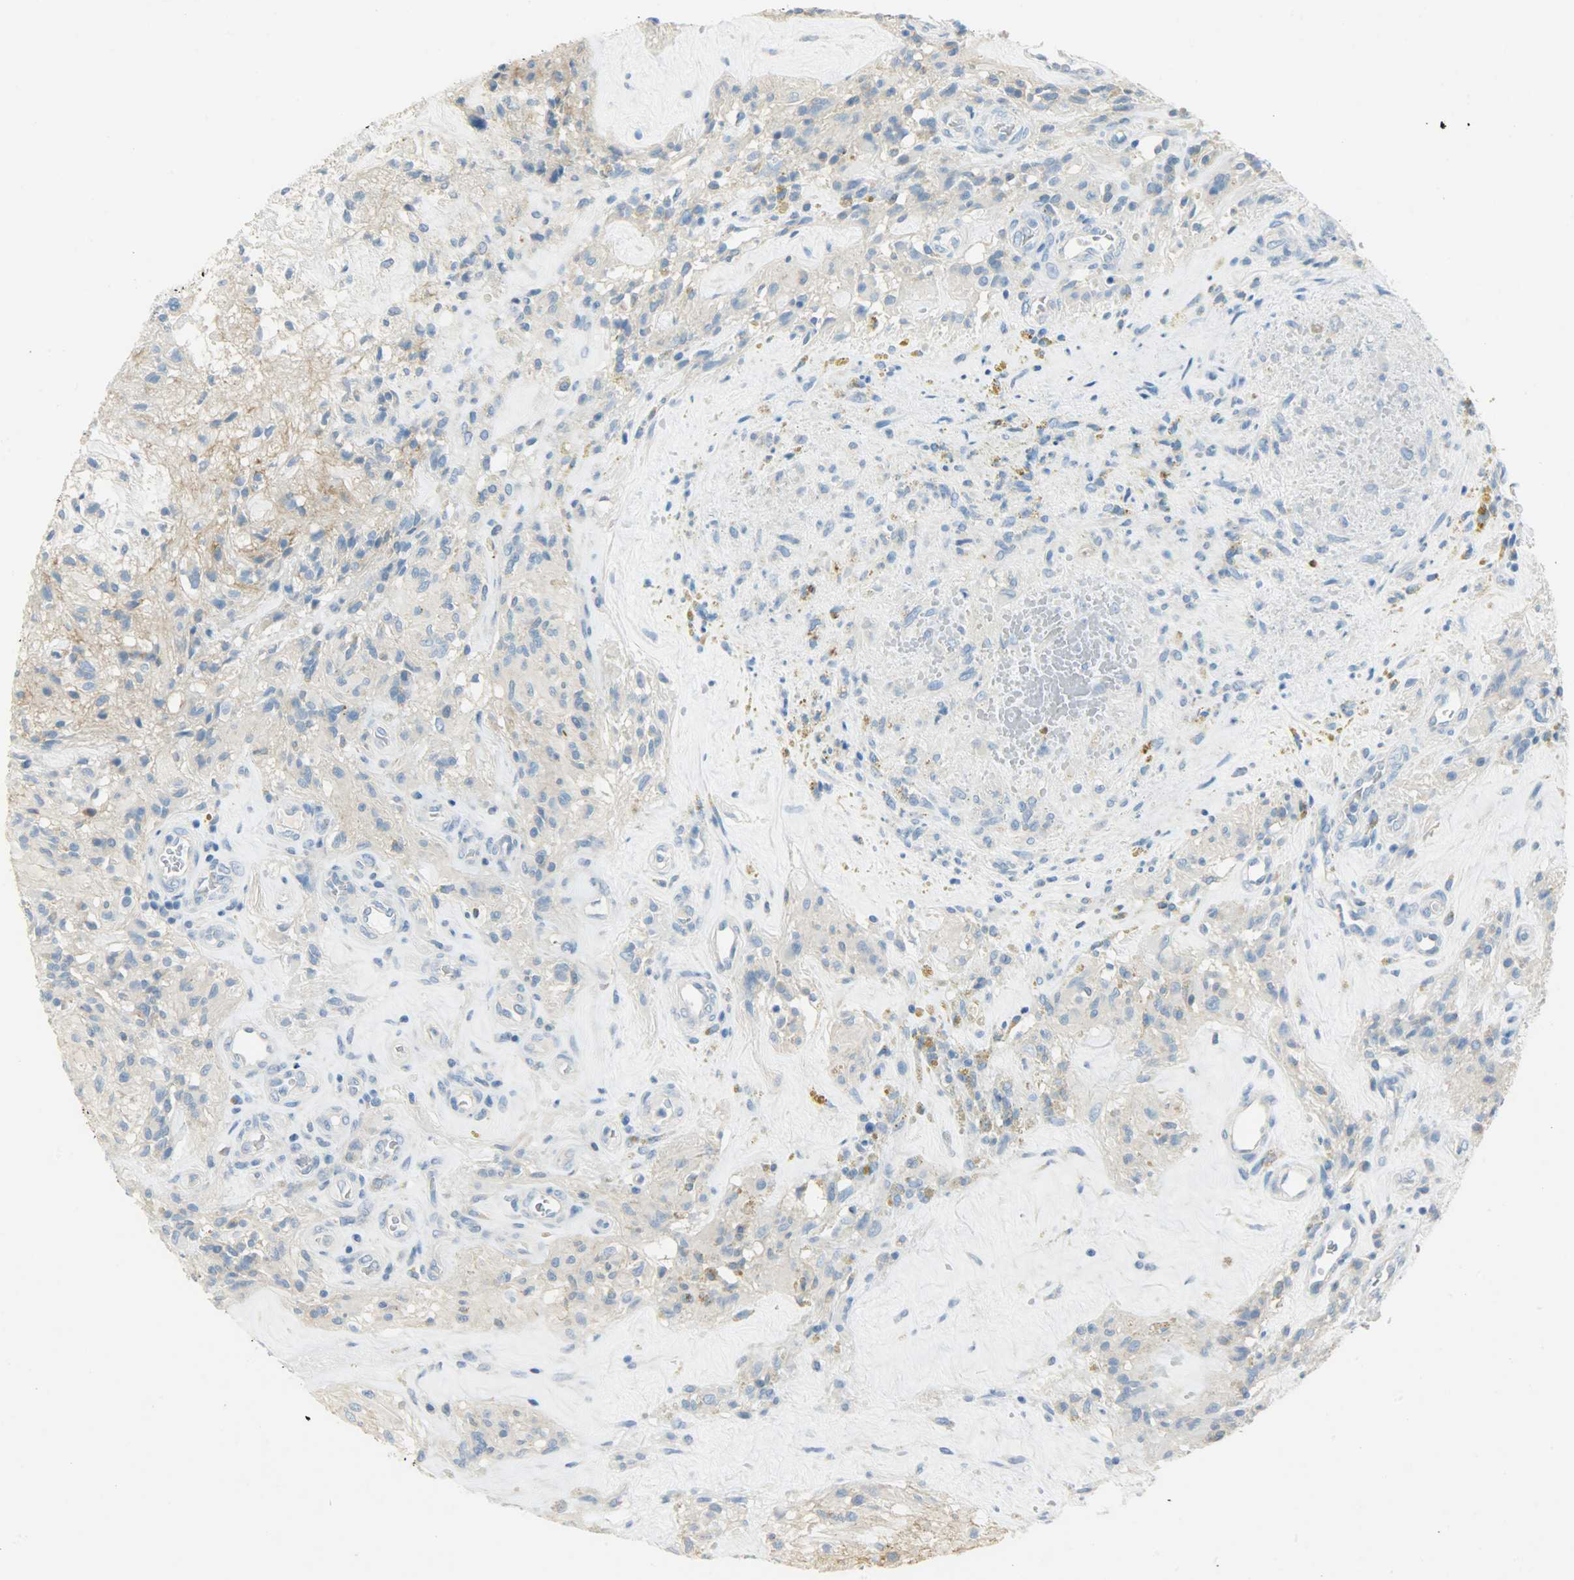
{"staining": {"intensity": "weak", "quantity": "25%-75%", "location": "cytoplasmic/membranous"}, "tissue": "glioma", "cell_type": "Tumor cells", "image_type": "cancer", "snomed": [{"axis": "morphology", "description": "Normal tissue, NOS"}, {"axis": "morphology", "description": "Glioma, malignant, High grade"}, {"axis": "topography", "description": "Cerebral cortex"}], "caption": "High-power microscopy captured an immunohistochemistry (IHC) micrograph of high-grade glioma (malignant), revealing weak cytoplasmic/membranous positivity in approximately 25%-75% of tumor cells.", "gene": "PROM1", "patient": {"sex": "male", "age": 56}}